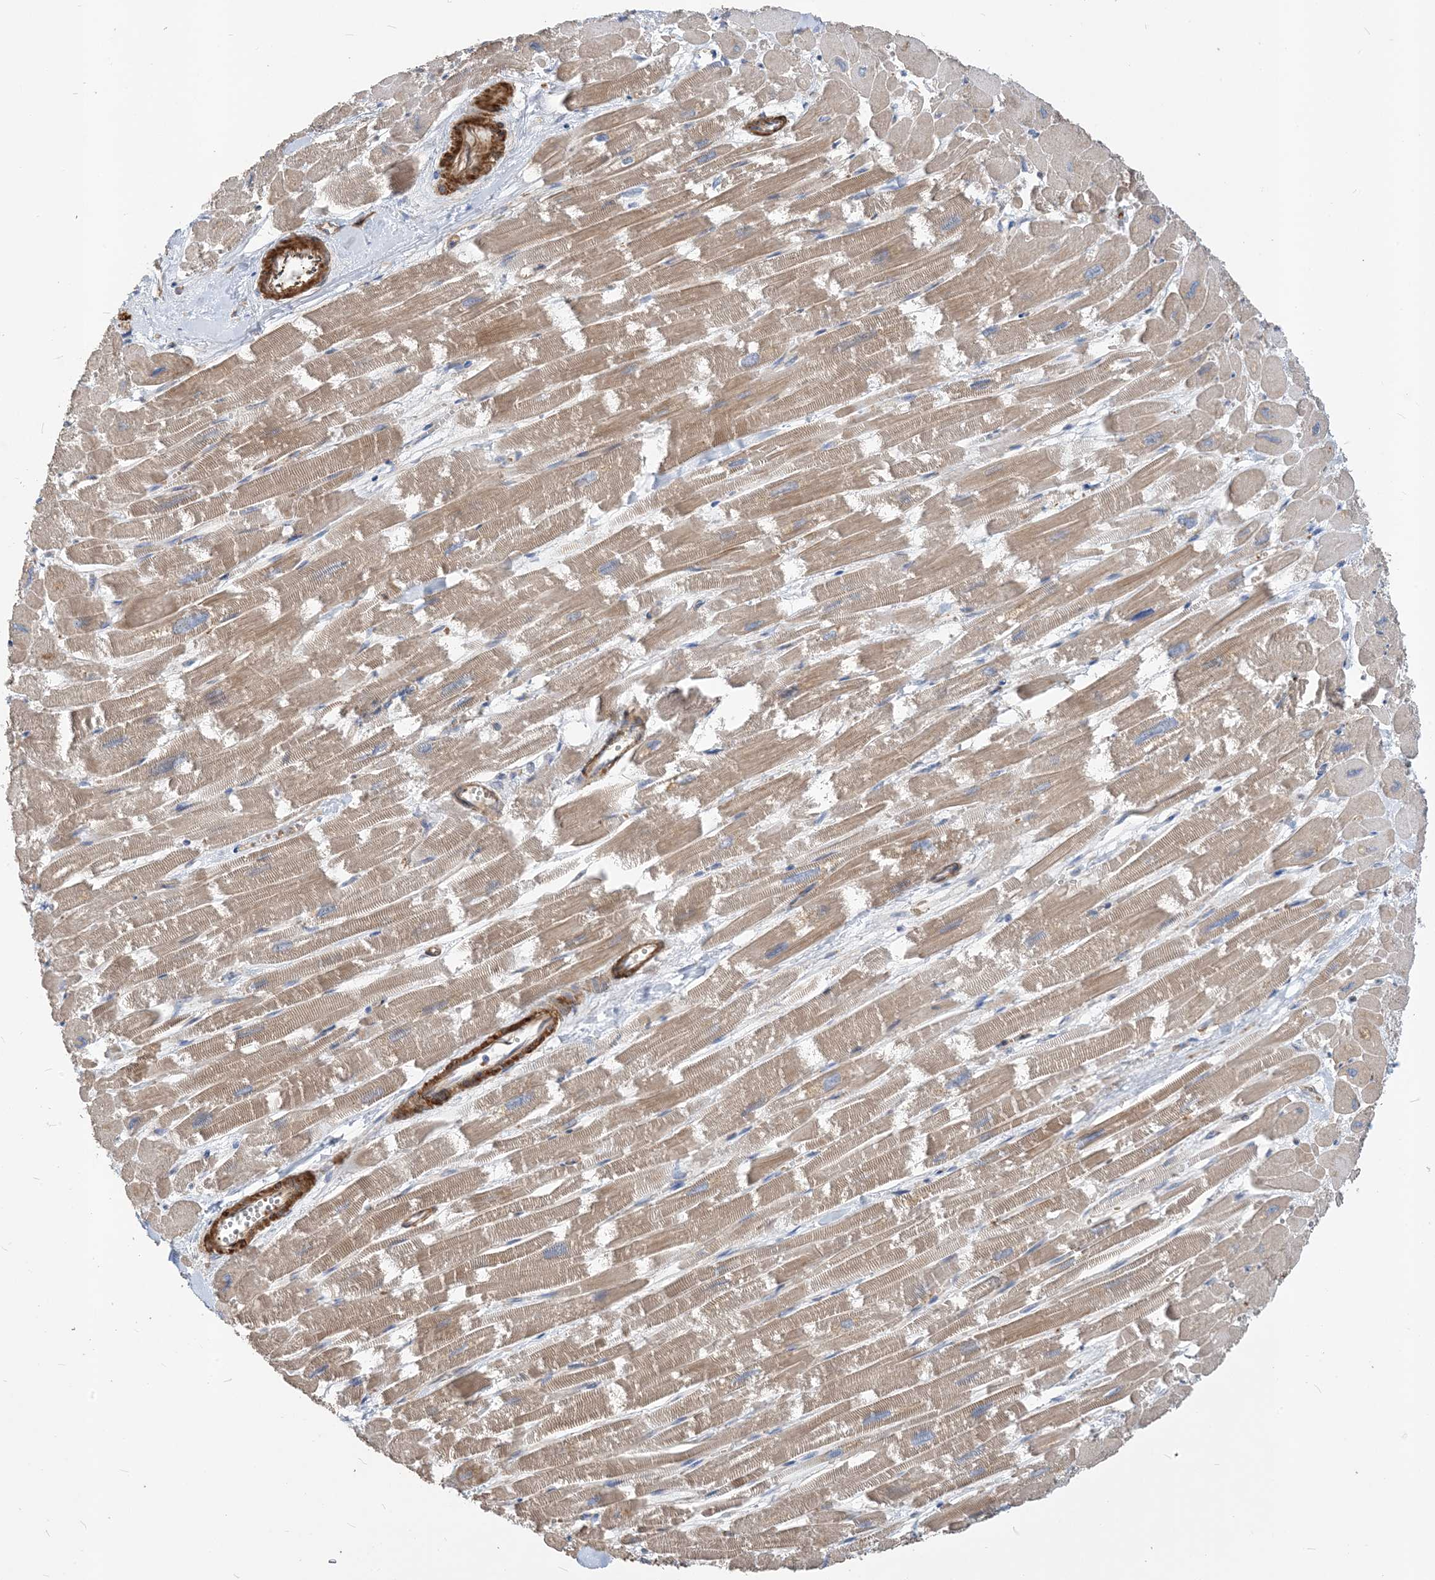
{"staining": {"intensity": "moderate", "quantity": "25%-75%", "location": "cytoplasmic/membranous"}, "tissue": "heart muscle", "cell_type": "Cardiomyocytes", "image_type": "normal", "snomed": [{"axis": "morphology", "description": "Normal tissue, NOS"}, {"axis": "topography", "description": "Heart"}], "caption": "Brown immunohistochemical staining in normal human heart muscle displays moderate cytoplasmic/membranous expression in about 25%-75% of cardiomyocytes. The staining was performed using DAB (3,3'-diaminobenzidine), with brown indicating positive protein expression. Nuclei are stained blue with hematoxylin.", "gene": "PARVG", "patient": {"sex": "male", "age": 54}}